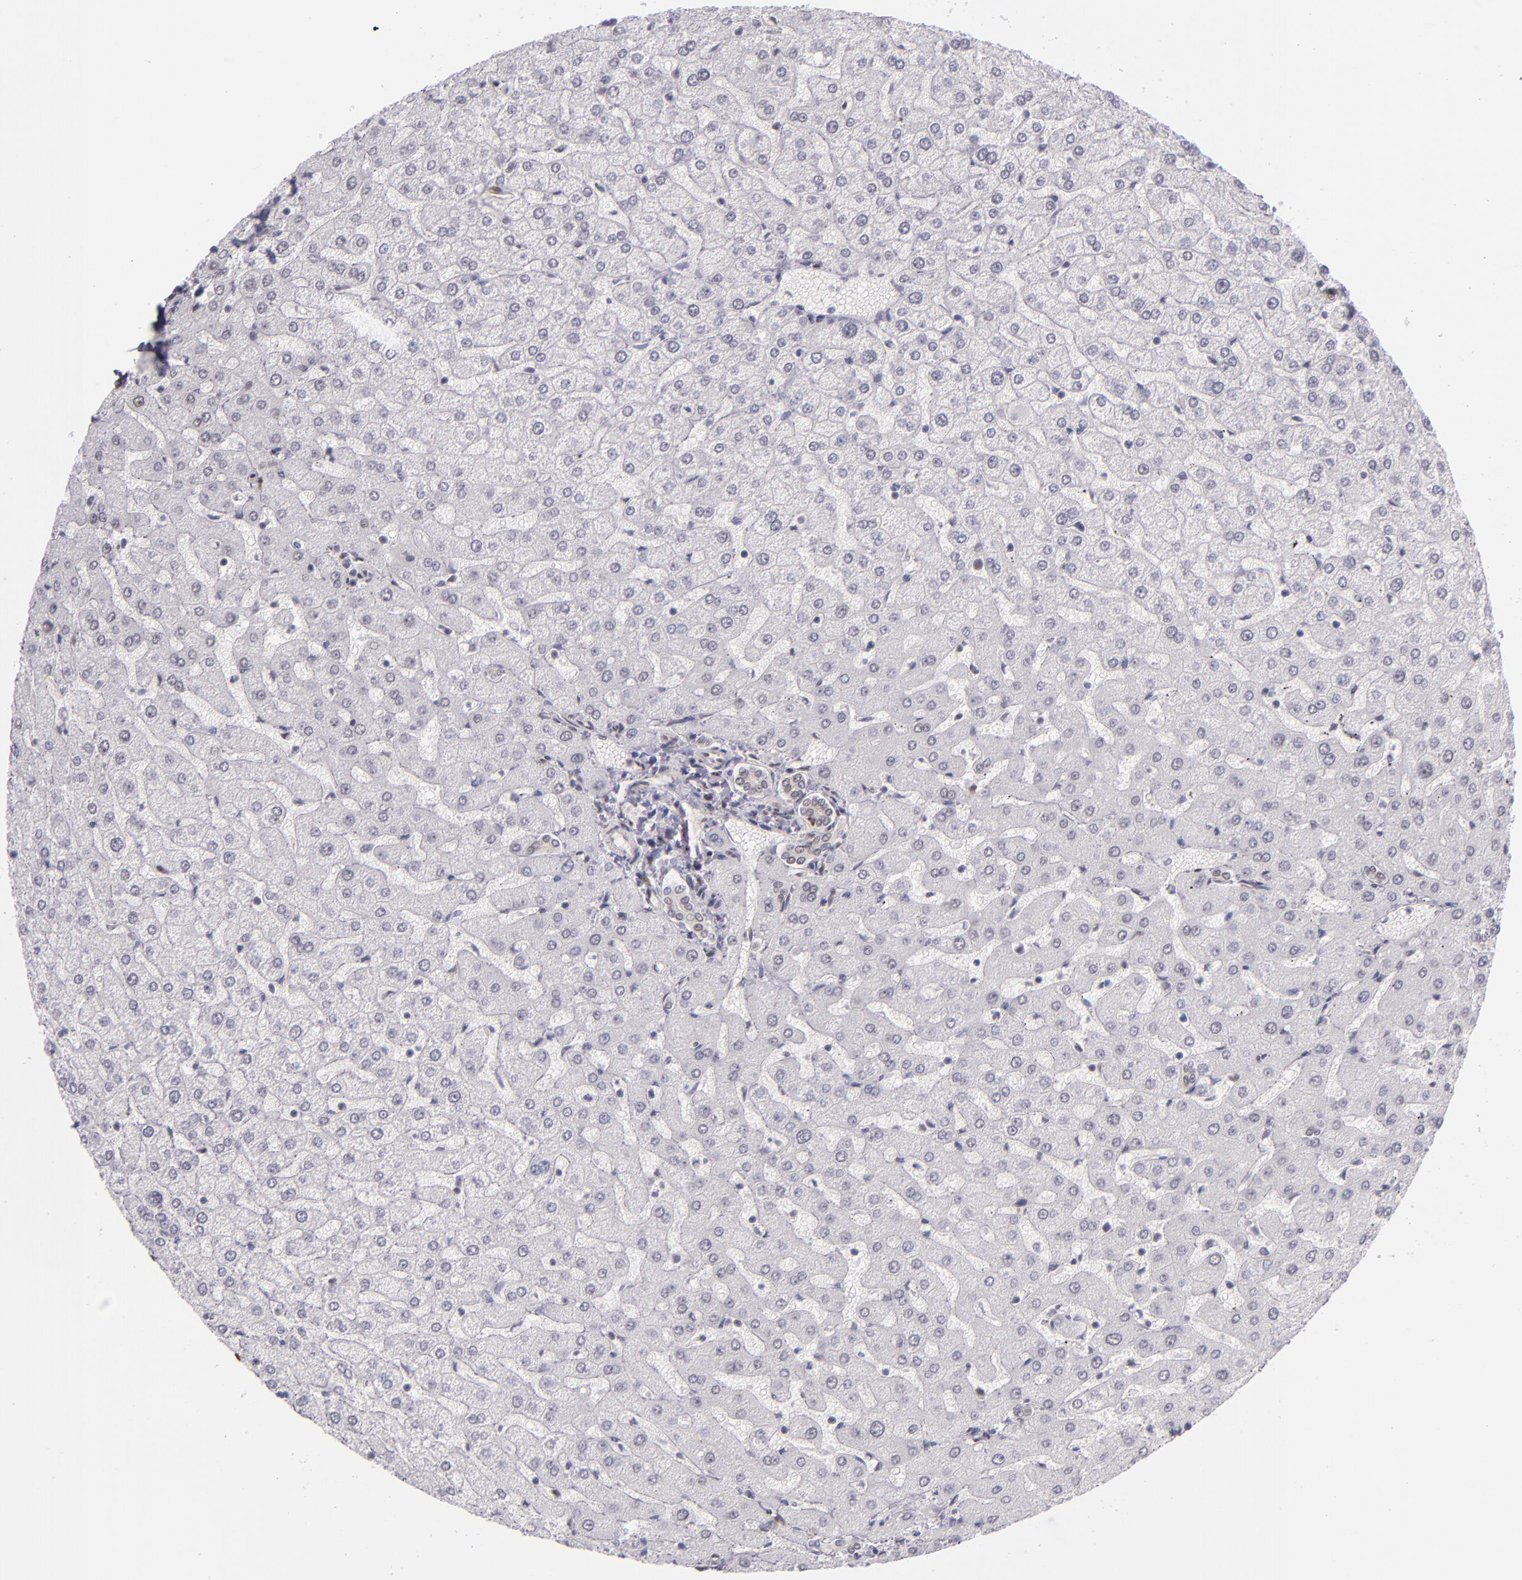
{"staining": {"intensity": "negative", "quantity": "none", "location": "none"}, "tissue": "liver", "cell_type": "Cholangiocytes", "image_type": "normal", "snomed": [{"axis": "morphology", "description": "Normal tissue, NOS"}, {"axis": "morphology", "description": "Fibrosis, NOS"}, {"axis": "topography", "description": "Liver"}], "caption": "A histopathology image of liver stained for a protein exhibits no brown staining in cholangiocytes. (Immunohistochemistry, brightfield microscopy, high magnification).", "gene": "NCOR2", "patient": {"sex": "female", "age": 29}}